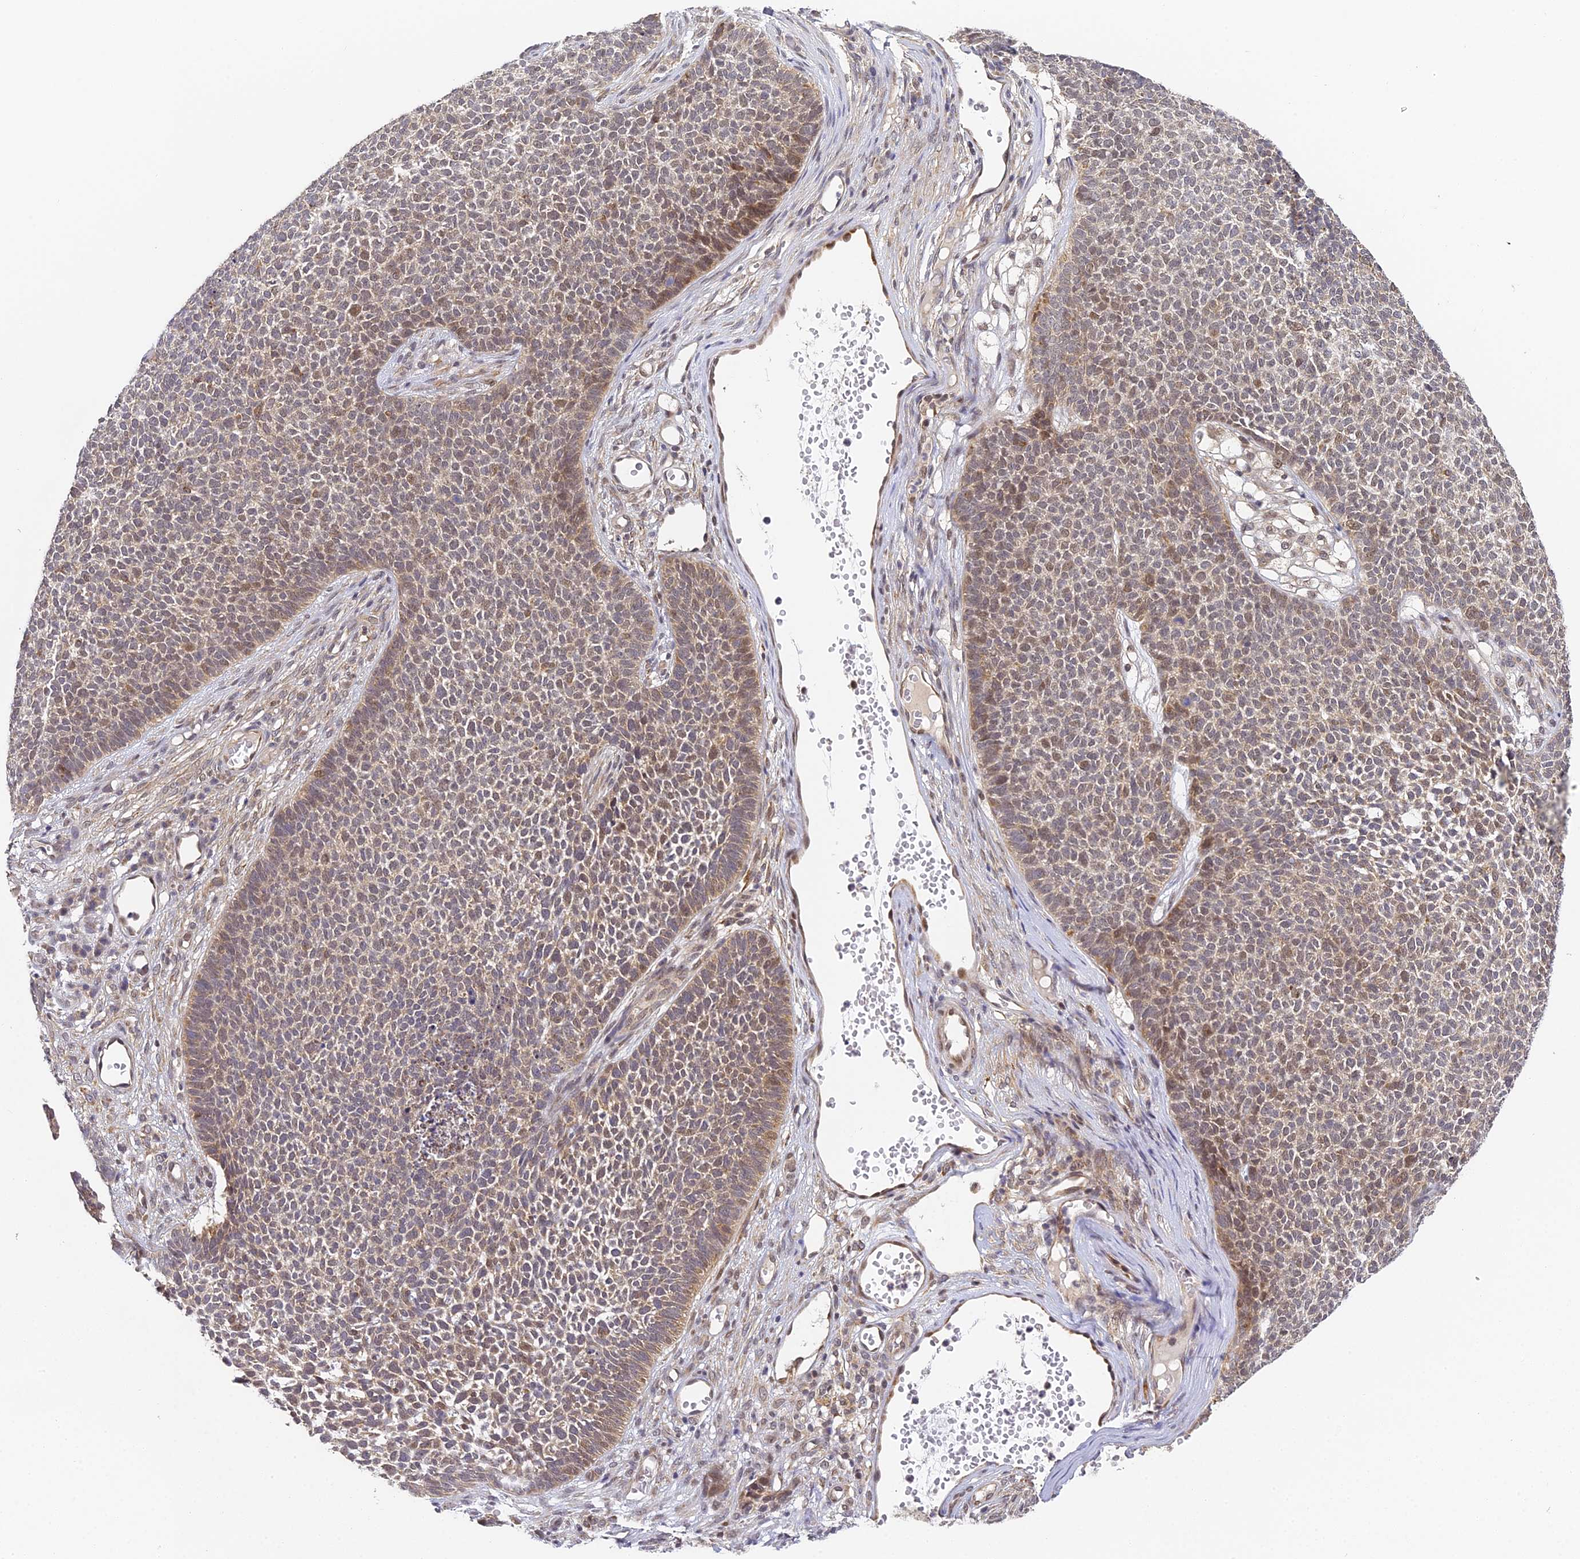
{"staining": {"intensity": "moderate", "quantity": "25%-75%", "location": "cytoplasmic/membranous,nuclear"}, "tissue": "skin cancer", "cell_type": "Tumor cells", "image_type": "cancer", "snomed": [{"axis": "morphology", "description": "Basal cell carcinoma"}, {"axis": "topography", "description": "Skin"}], "caption": "An IHC micrograph of neoplastic tissue is shown. Protein staining in brown labels moderate cytoplasmic/membranous and nuclear positivity in basal cell carcinoma (skin) within tumor cells.", "gene": "DNAAF10", "patient": {"sex": "female", "age": 84}}